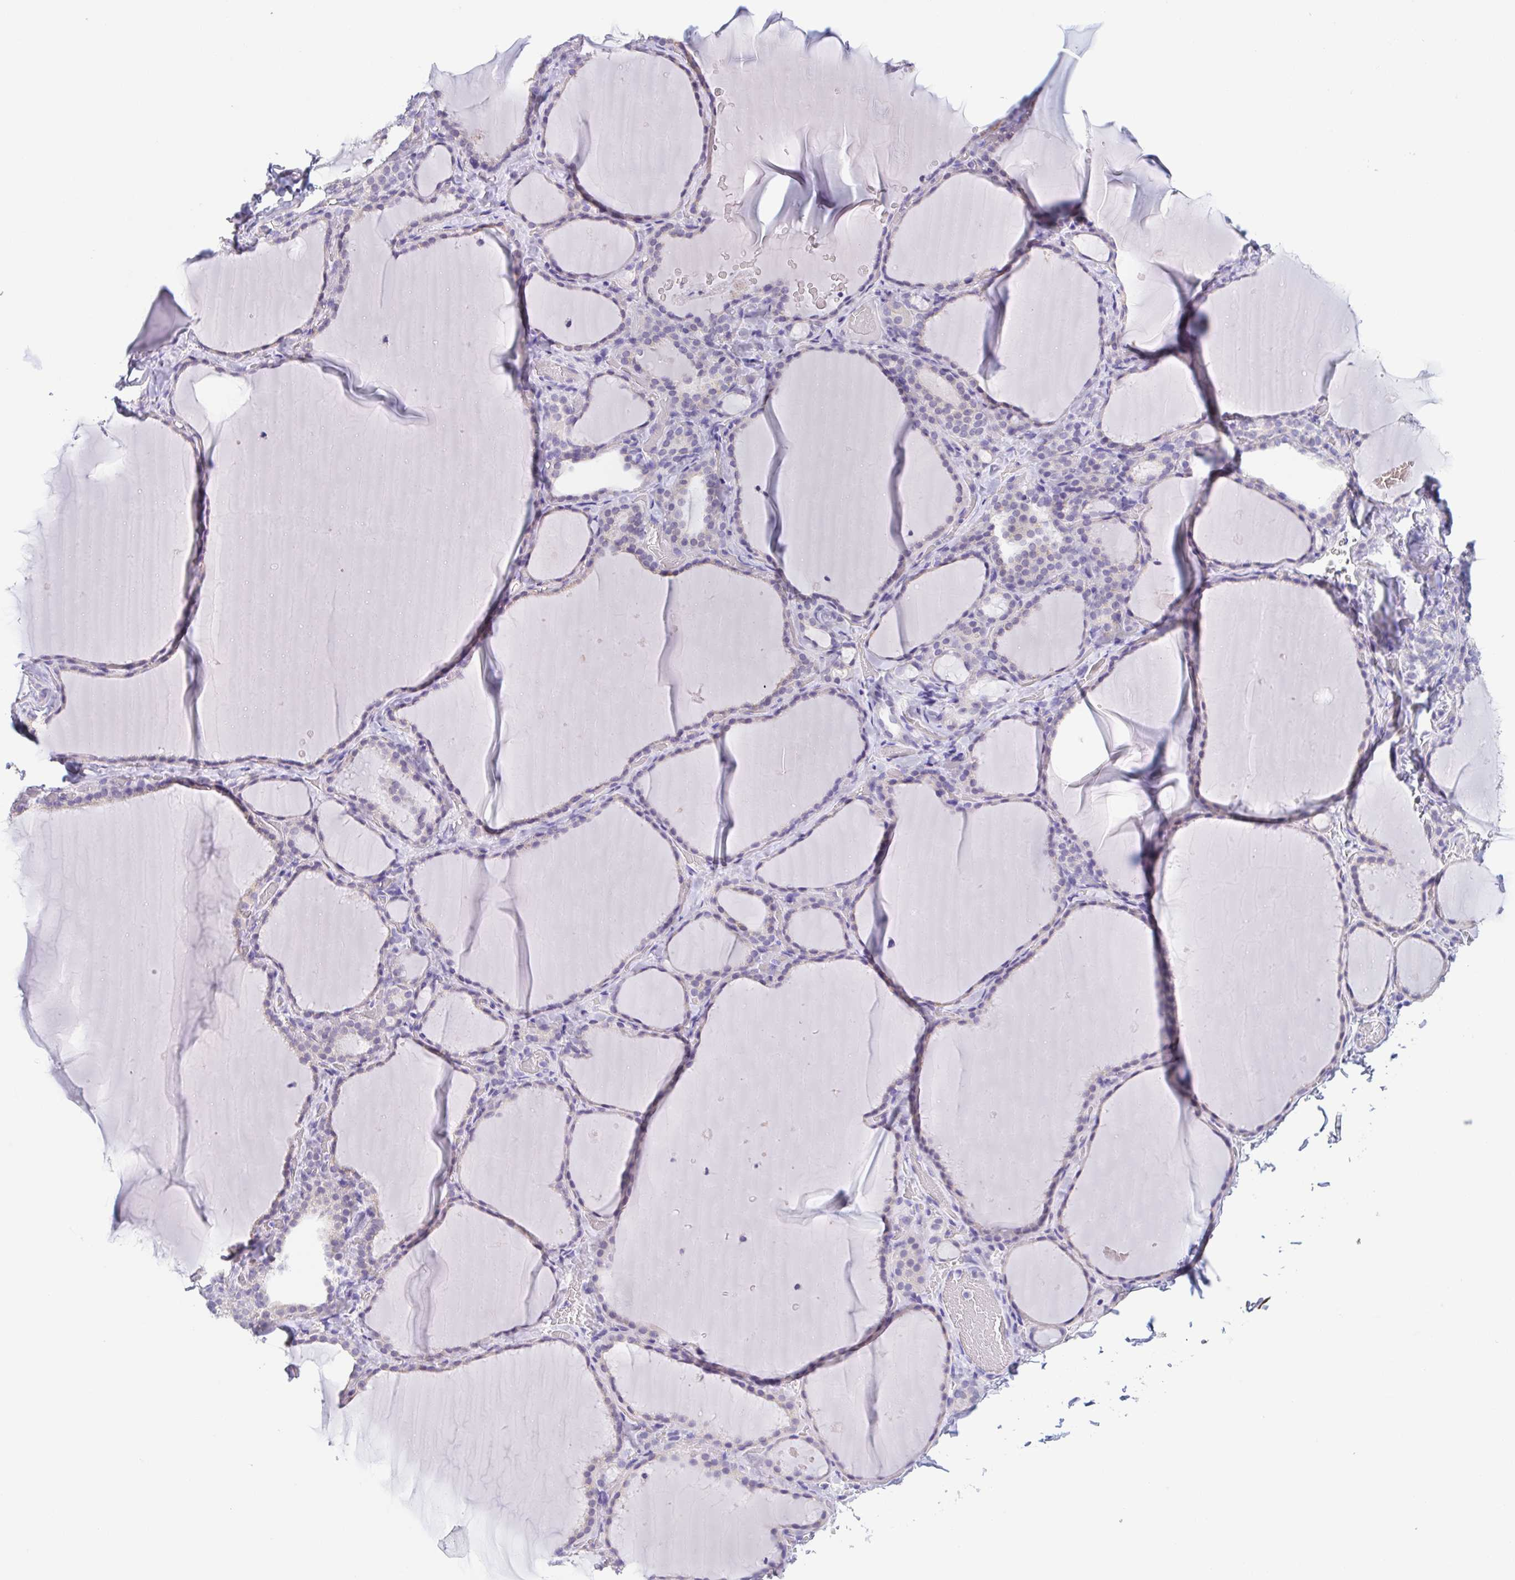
{"staining": {"intensity": "negative", "quantity": "none", "location": "none"}, "tissue": "thyroid gland", "cell_type": "Glandular cells", "image_type": "normal", "snomed": [{"axis": "morphology", "description": "Normal tissue, NOS"}, {"axis": "topography", "description": "Thyroid gland"}], "caption": "High magnification brightfield microscopy of unremarkable thyroid gland stained with DAB (3,3'-diaminobenzidine) (brown) and counterstained with hematoxylin (blue): glandular cells show no significant expression.", "gene": "TREH", "patient": {"sex": "female", "age": 22}}